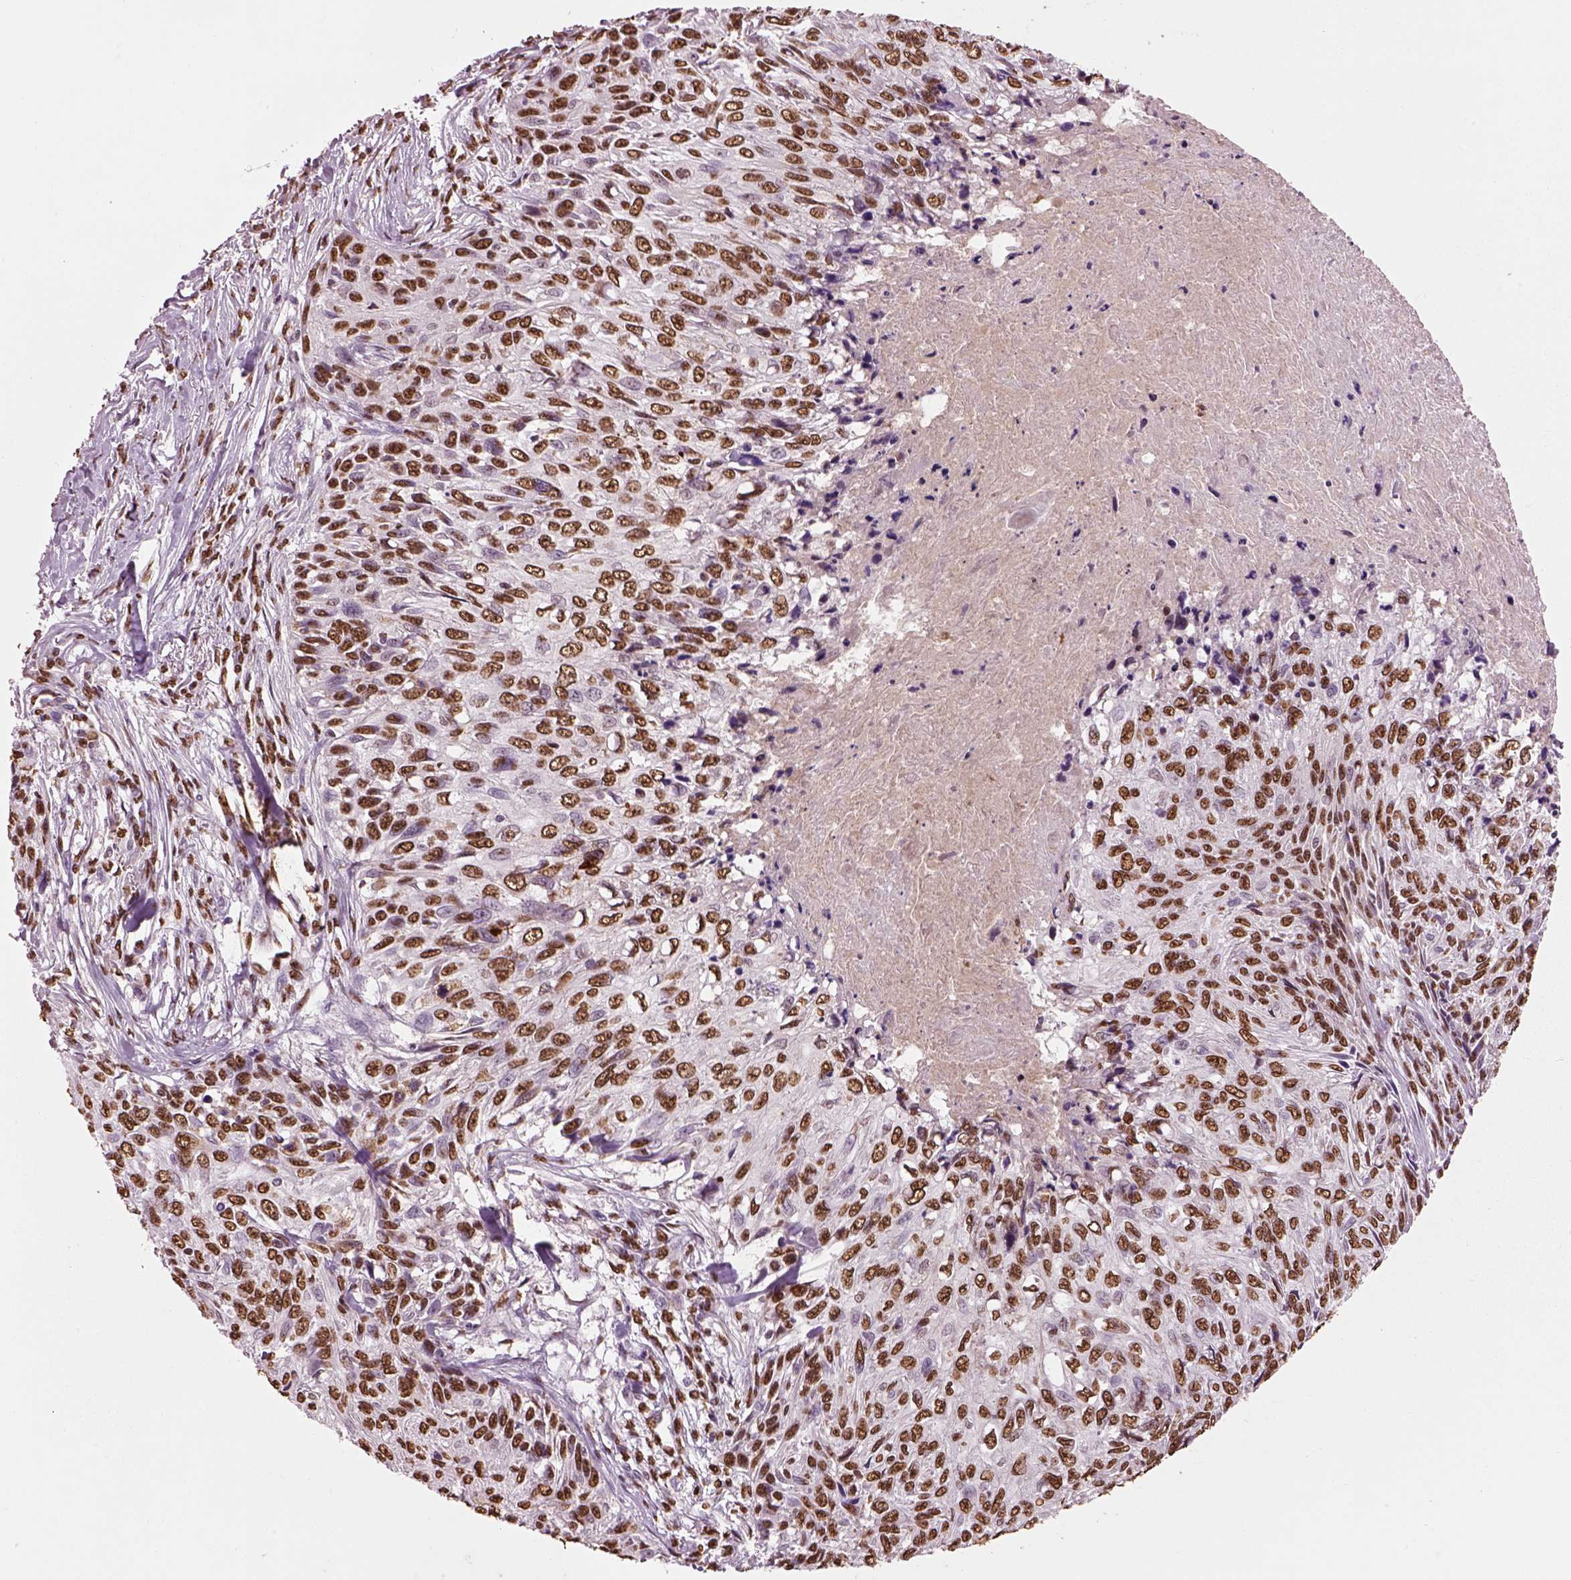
{"staining": {"intensity": "moderate", "quantity": ">75%", "location": "nuclear"}, "tissue": "skin cancer", "cell_type": "Tumor cells", "image_type": "cancer", "snomed": [{"axis": "morphology", "description": "Squamous cell carcinoma, NOS"}, {"axis": "topography", "description": "Skin"}], "caption": "Brown immunohistochemical staining in skin cancer (squamous cell carcinoma) displays moderate nuclear staining in about >75% of tumor cells. (DAB IHC, brown staining for protein, blue staining for nuclei).", "gene": "DDX3X", "patient": {"sex": "male", "age": 92}}